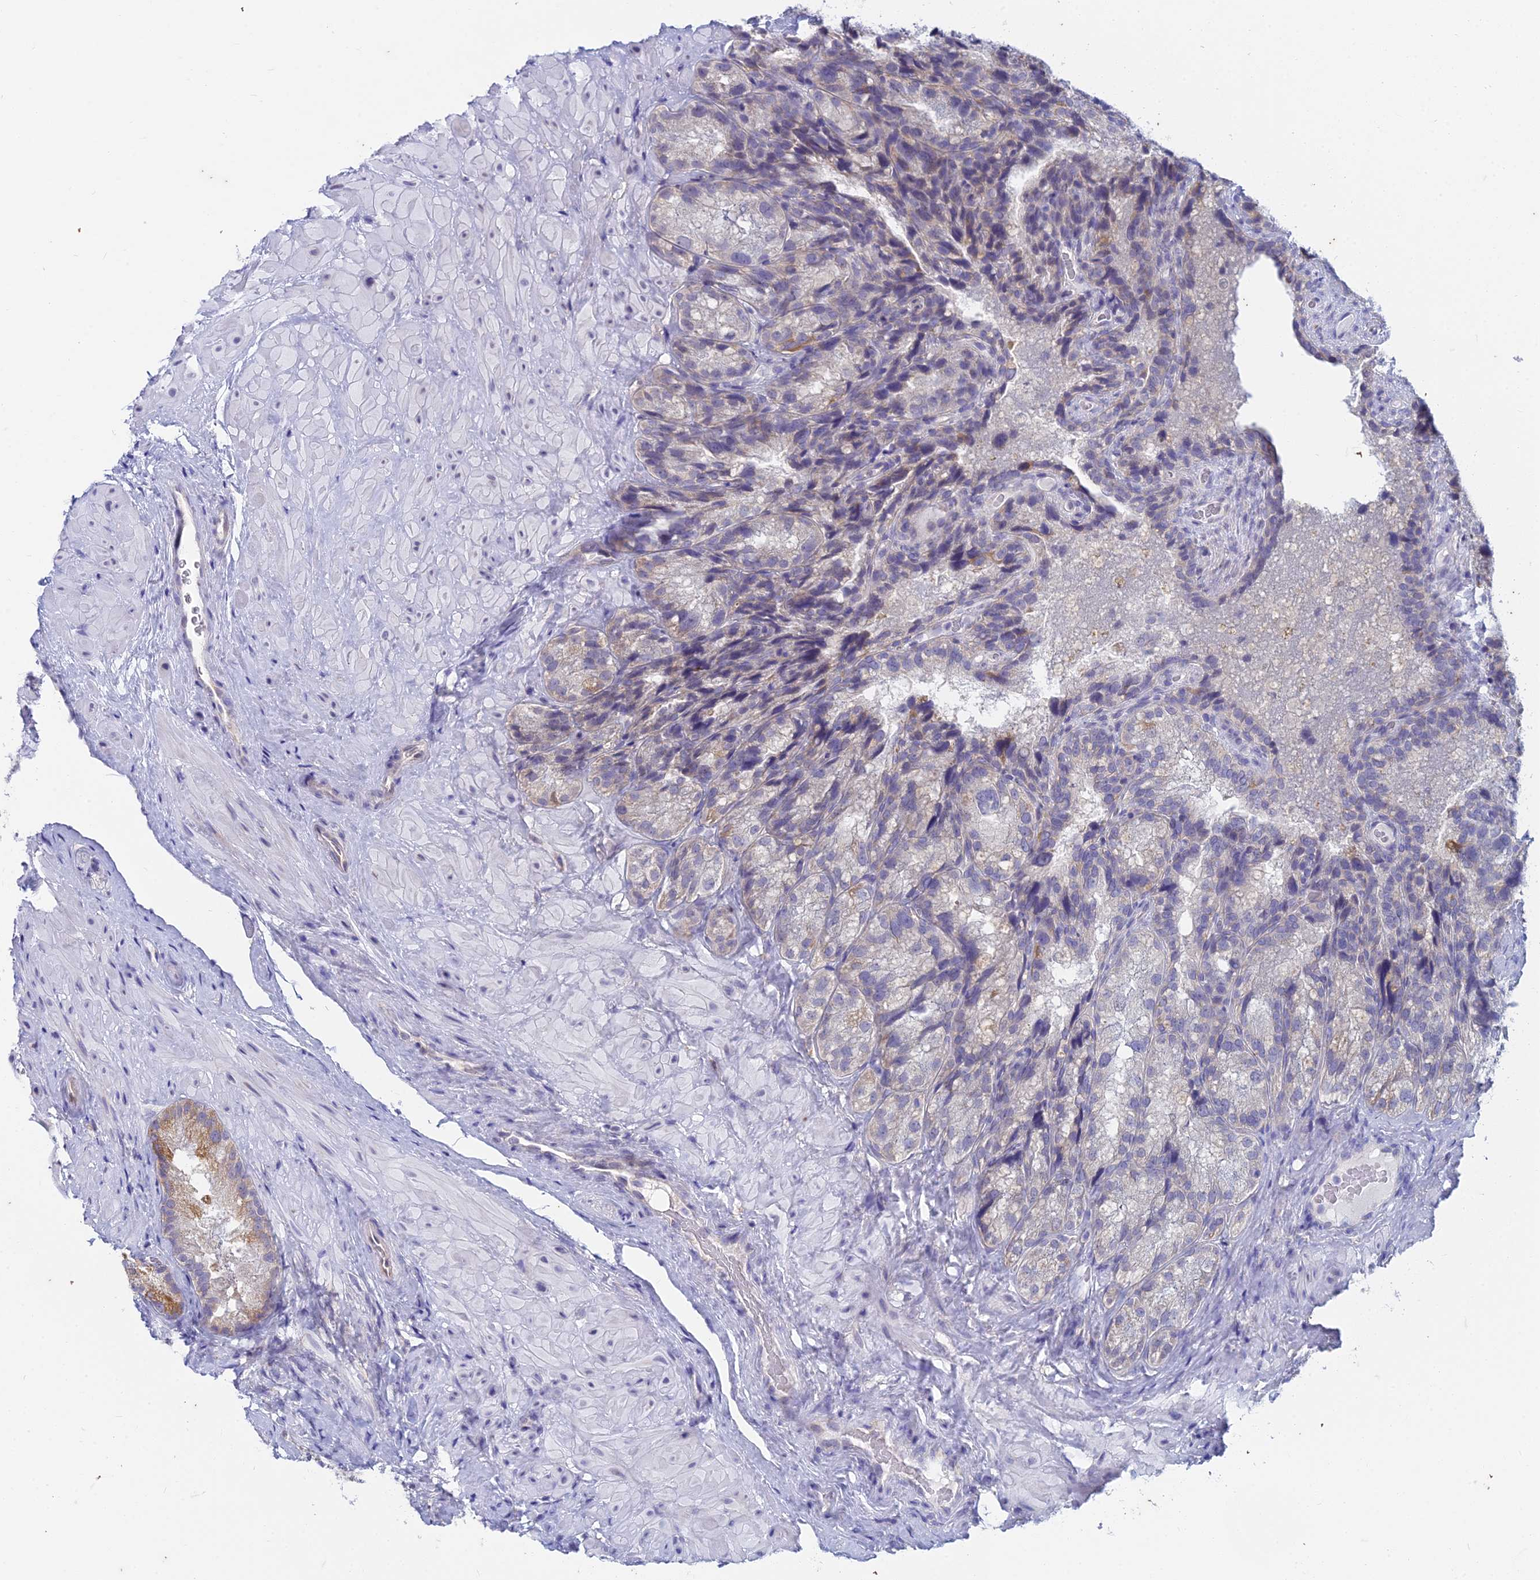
{"staining": {"intensity": "weak", "quantity": "<25%", "location": "cytoplasmic/membranous"}, "tissue": "seminal vesicle", "cell_type": "Glandular cells", "image_type": "normal", "snomed": [{"axis": "morphology", "description": "Normal tissue, NOS"}, {"axis": "topography", "description": "Seminal veicle"}], "caption": "DAB immunohistochemical staining of normal seminal vesicle demonstrates no significant positivity in glandular cells. Brightfield microscopy of IHC stained with DAB (brown) and hematoxylin (blue), captured at high magnification.", "gene": "EEF2KMT", "patient": {"sex": "male", "age": 58}}